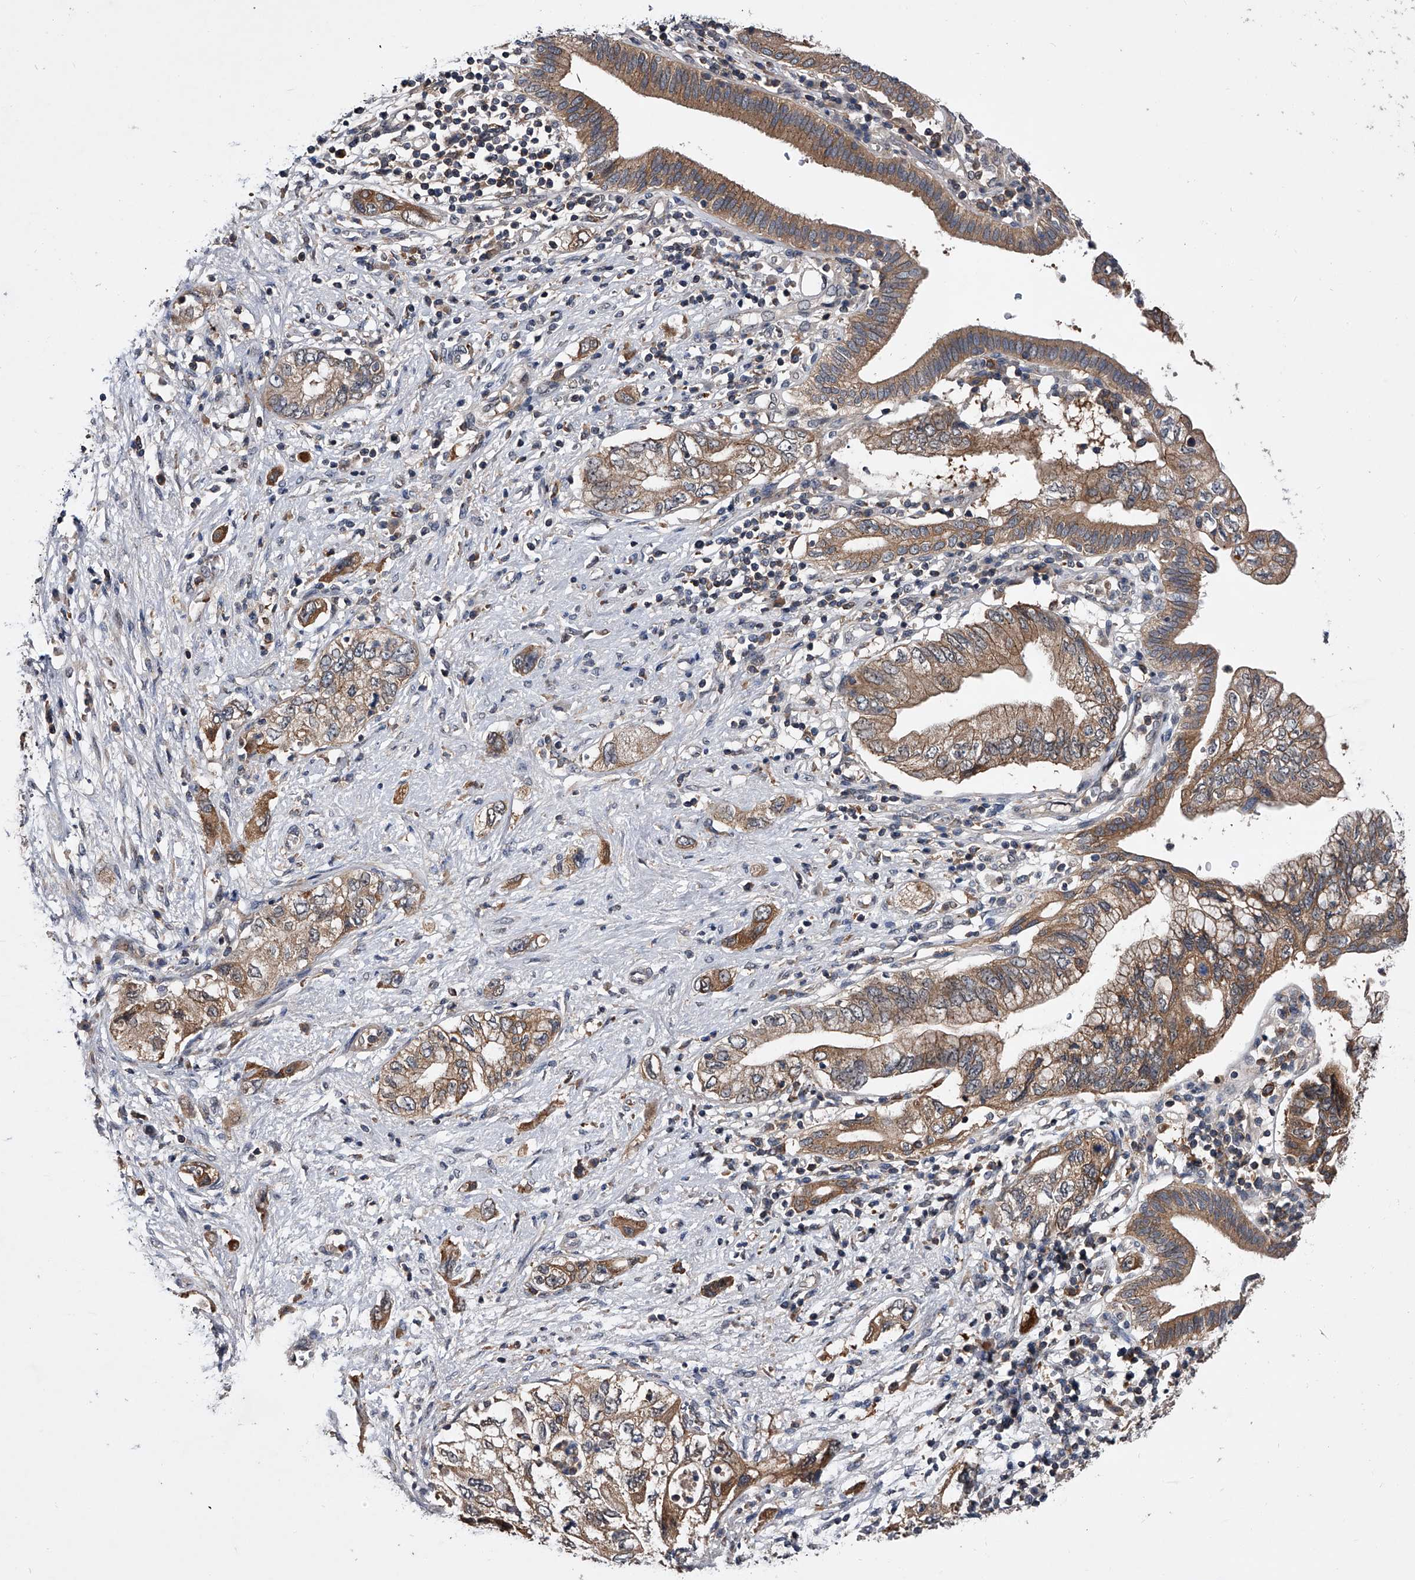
{"staining": {"intensity": "moderate", "quantity": ">75%", "location": "cytoplasmic/membranous"}, "tissue": "pancreatic cancer", "cell_type": "Tumor cells", "image_type": "cancer", "snomed": [{"axis": "morphology", "description": "Adenocarcinoma, NOS"}, {"axis": "topography", "description": "Pancreas"}], "caption": "The photomicrograph shows staining of pancreatic adenocarcinoma, revealing moderate cytoplasmic/membranous protein positivity (brown color) within tumor cells.", "gene": "ZNF30", "patient": {"sex": "female", "age": 73}}